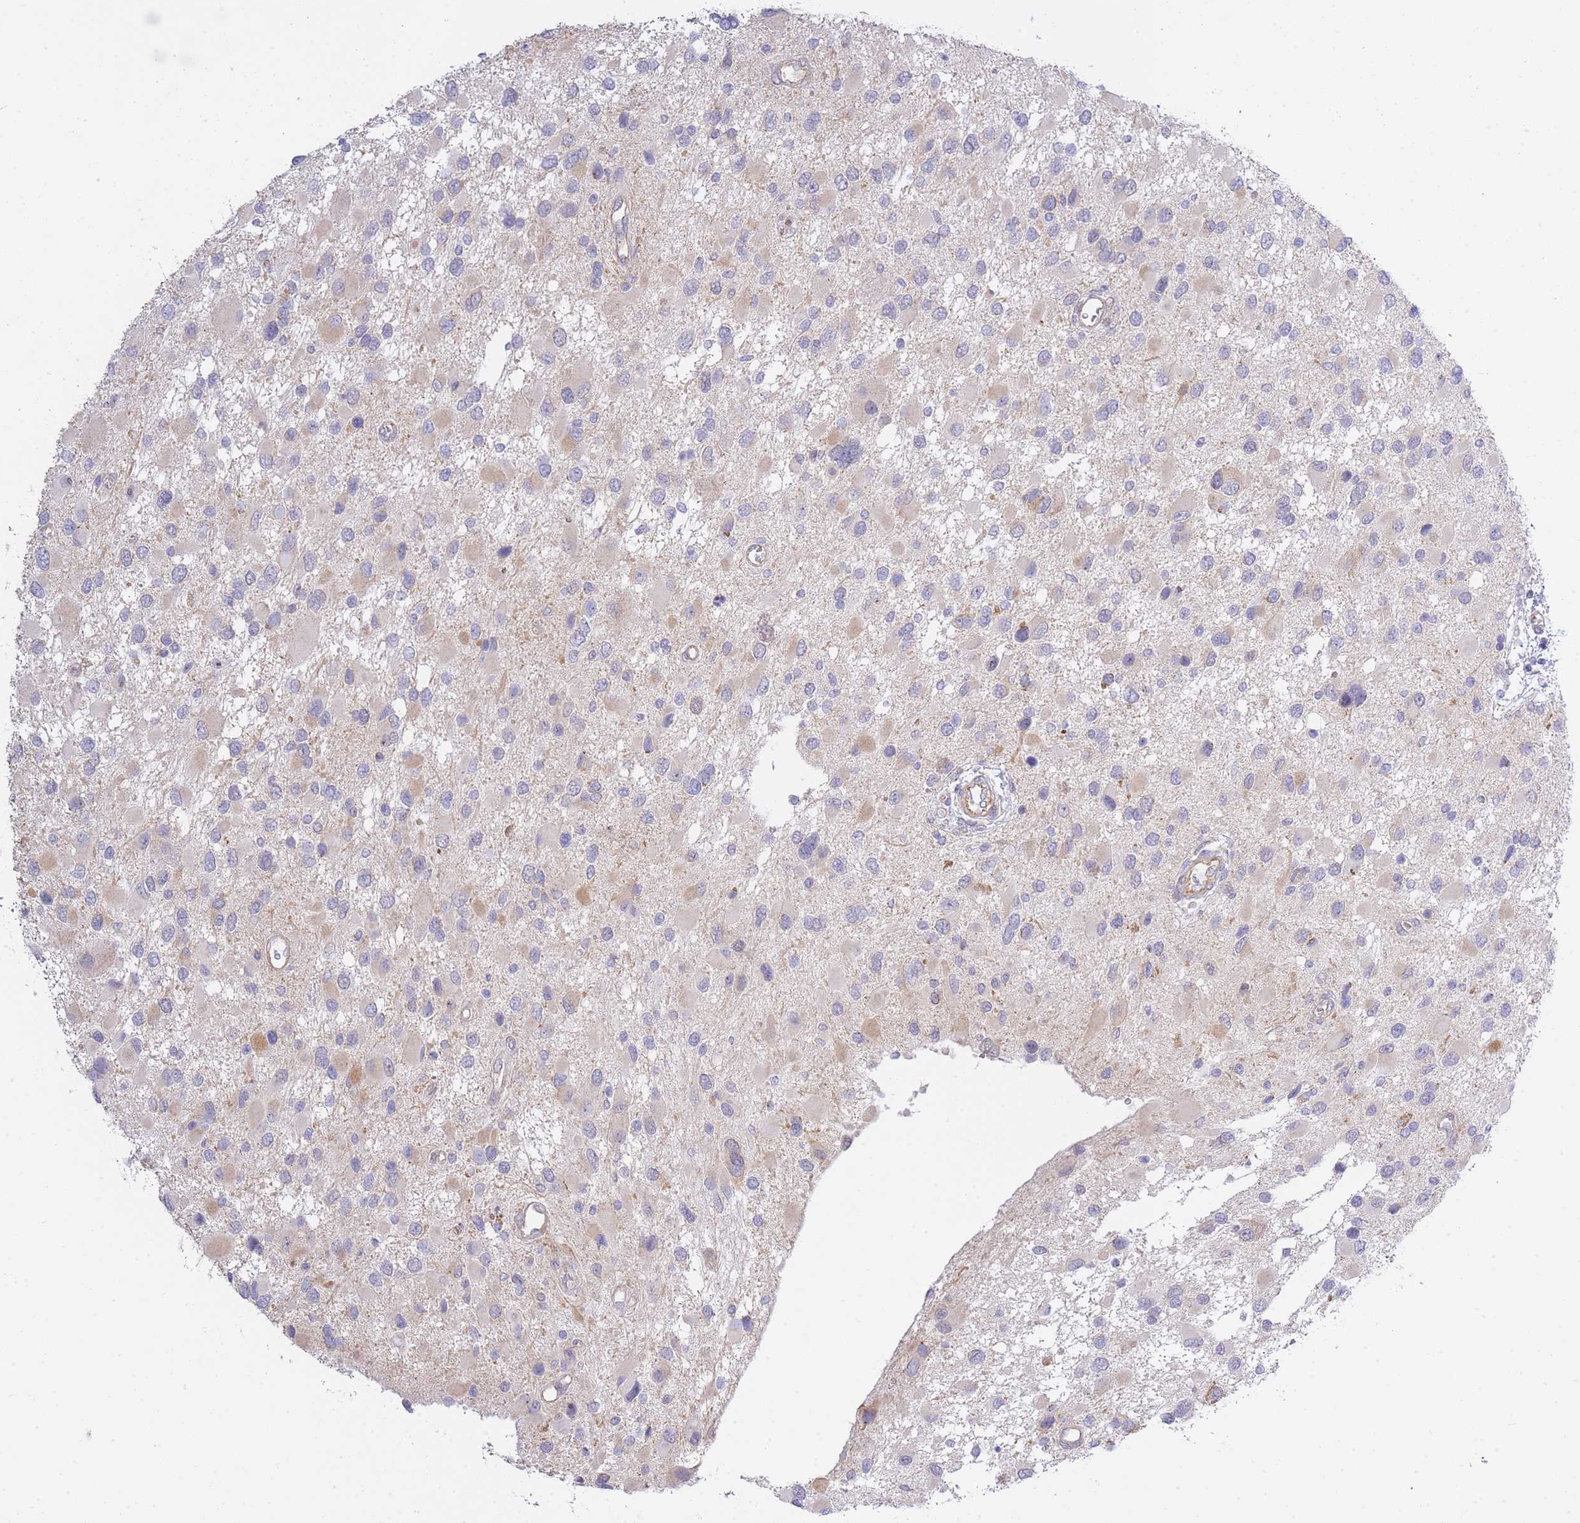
{"staining": {"intensity": "weak", "quantity": "<25%", "location": "cytoplasmic/membranous"}, "tissue": "glioma", "cell_type": "Tumor cells", "image_type": "cancer", "snomed": [{"axis": "morphology", "description": "Glioma, malignant, High grade"}, {"axis": "topography", "description": "Brain"}], "caption": "DAB (3,3'-diaminobenzidine) immunohistochemical staining of glioma displays no significant positivity in tumor cells.", "gene": "CTBP1", "patient": {"sex": "male", "age": 53}}